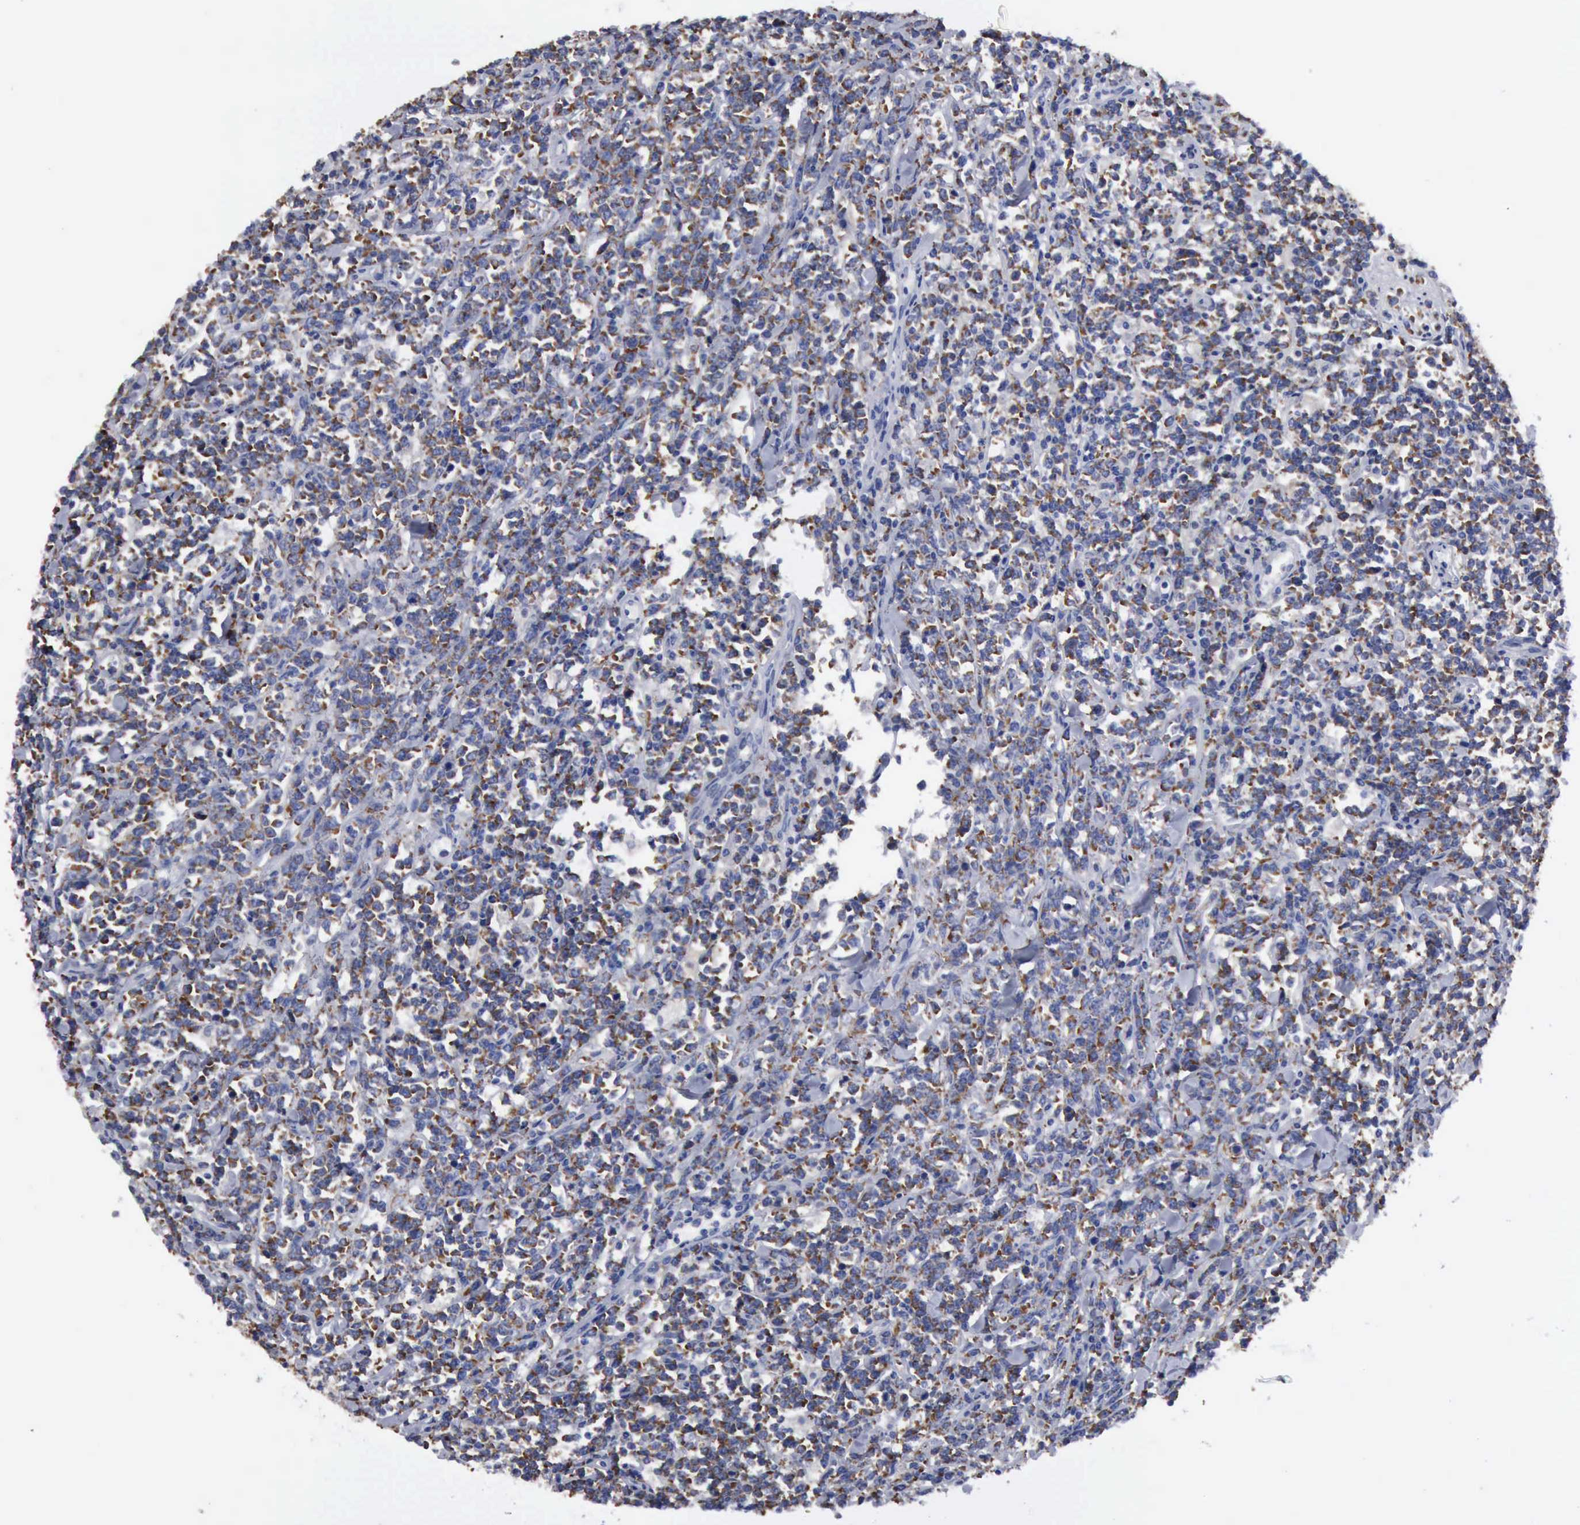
{"staining": {"intensity": "strong", "quantity": ">75%", "location": "cytoplasmic/membranous"}, "tissue": "lymphoma", "cell_type": "Tumor cells", "image_type": "cancer", "snomed": [{"axis": "morphology", "description": "Malignant lymphoma, non-Hodgkin's type, High grade"}, {"axis": "topography", "description": "Small intestine"}, {"axis": "topography", "description": "Colon"}], "caption": "Immunohistochemistry (IHC) photomicrograph of neoplastic tissue: human high-grade malignant lymphoma, non-Hodgkin's type stained using immunohistochemistry reveals high levels of strong protein expression localized specifically in the cytoplasmic/membranous of tumor cells, appearing as a cytoplasmic/membranous brown color.", "gene": "TXLNG", "patient": {"sex": "male", "age": 8}}